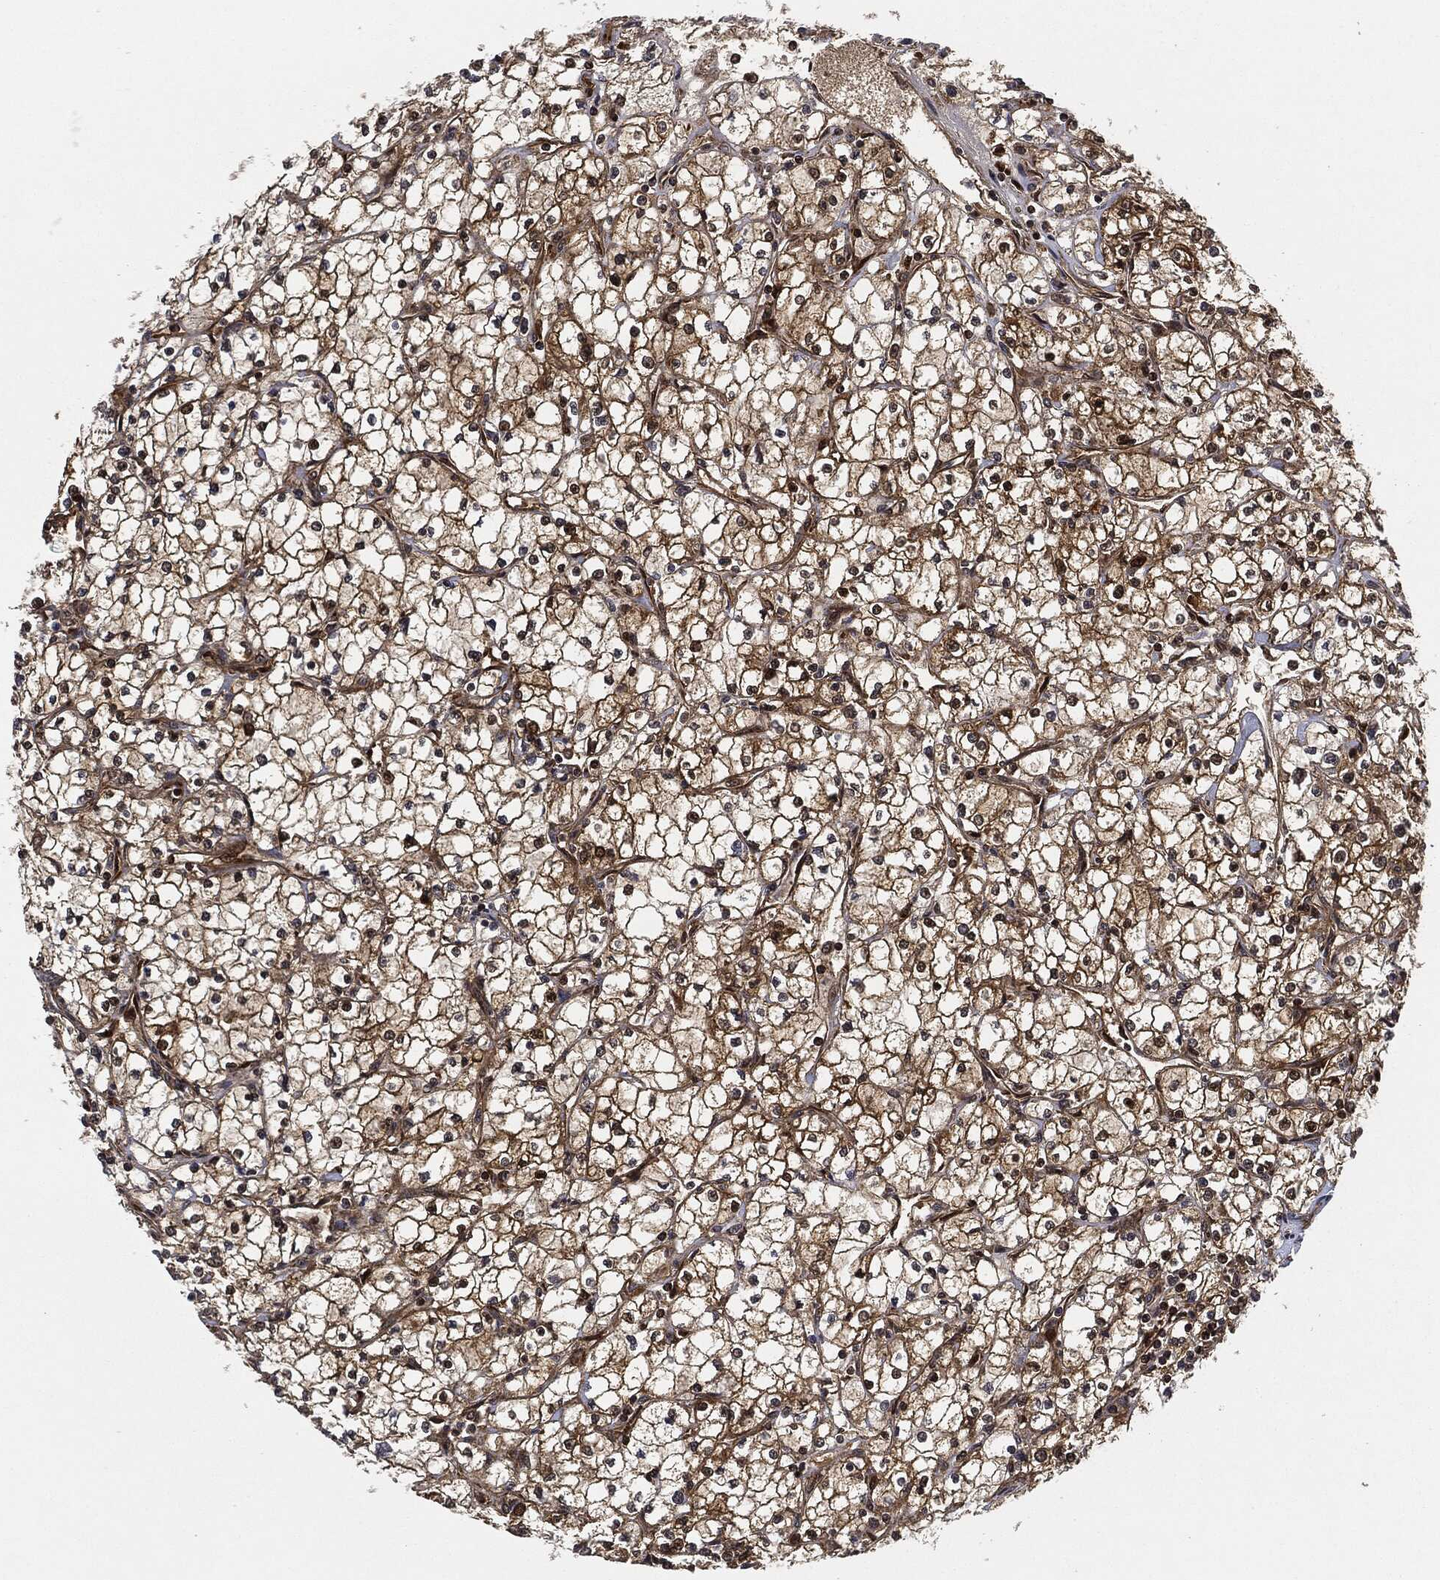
{"staining": {"intensity": "moderate", "quantity": ">75%", "location": "cytoplasmic/membranous"}, "tissue": "renal cancer", "cell_type": "Tumor cells", "image_type": "cancer", "snomed": [{"axis": "morphology", "description": "Adenocarcinoma, NOS"}, {"axis": "topography", "description": "Kidney"}], "caption": "Immunohistochemical staining of human renal cancer reveals medium levels of moderate cytoplasmic/membranous protein expression in approximately >75% of tumor cells.", "gene": "RNASEL", "patient": {"sex": "male", "age": 67}}